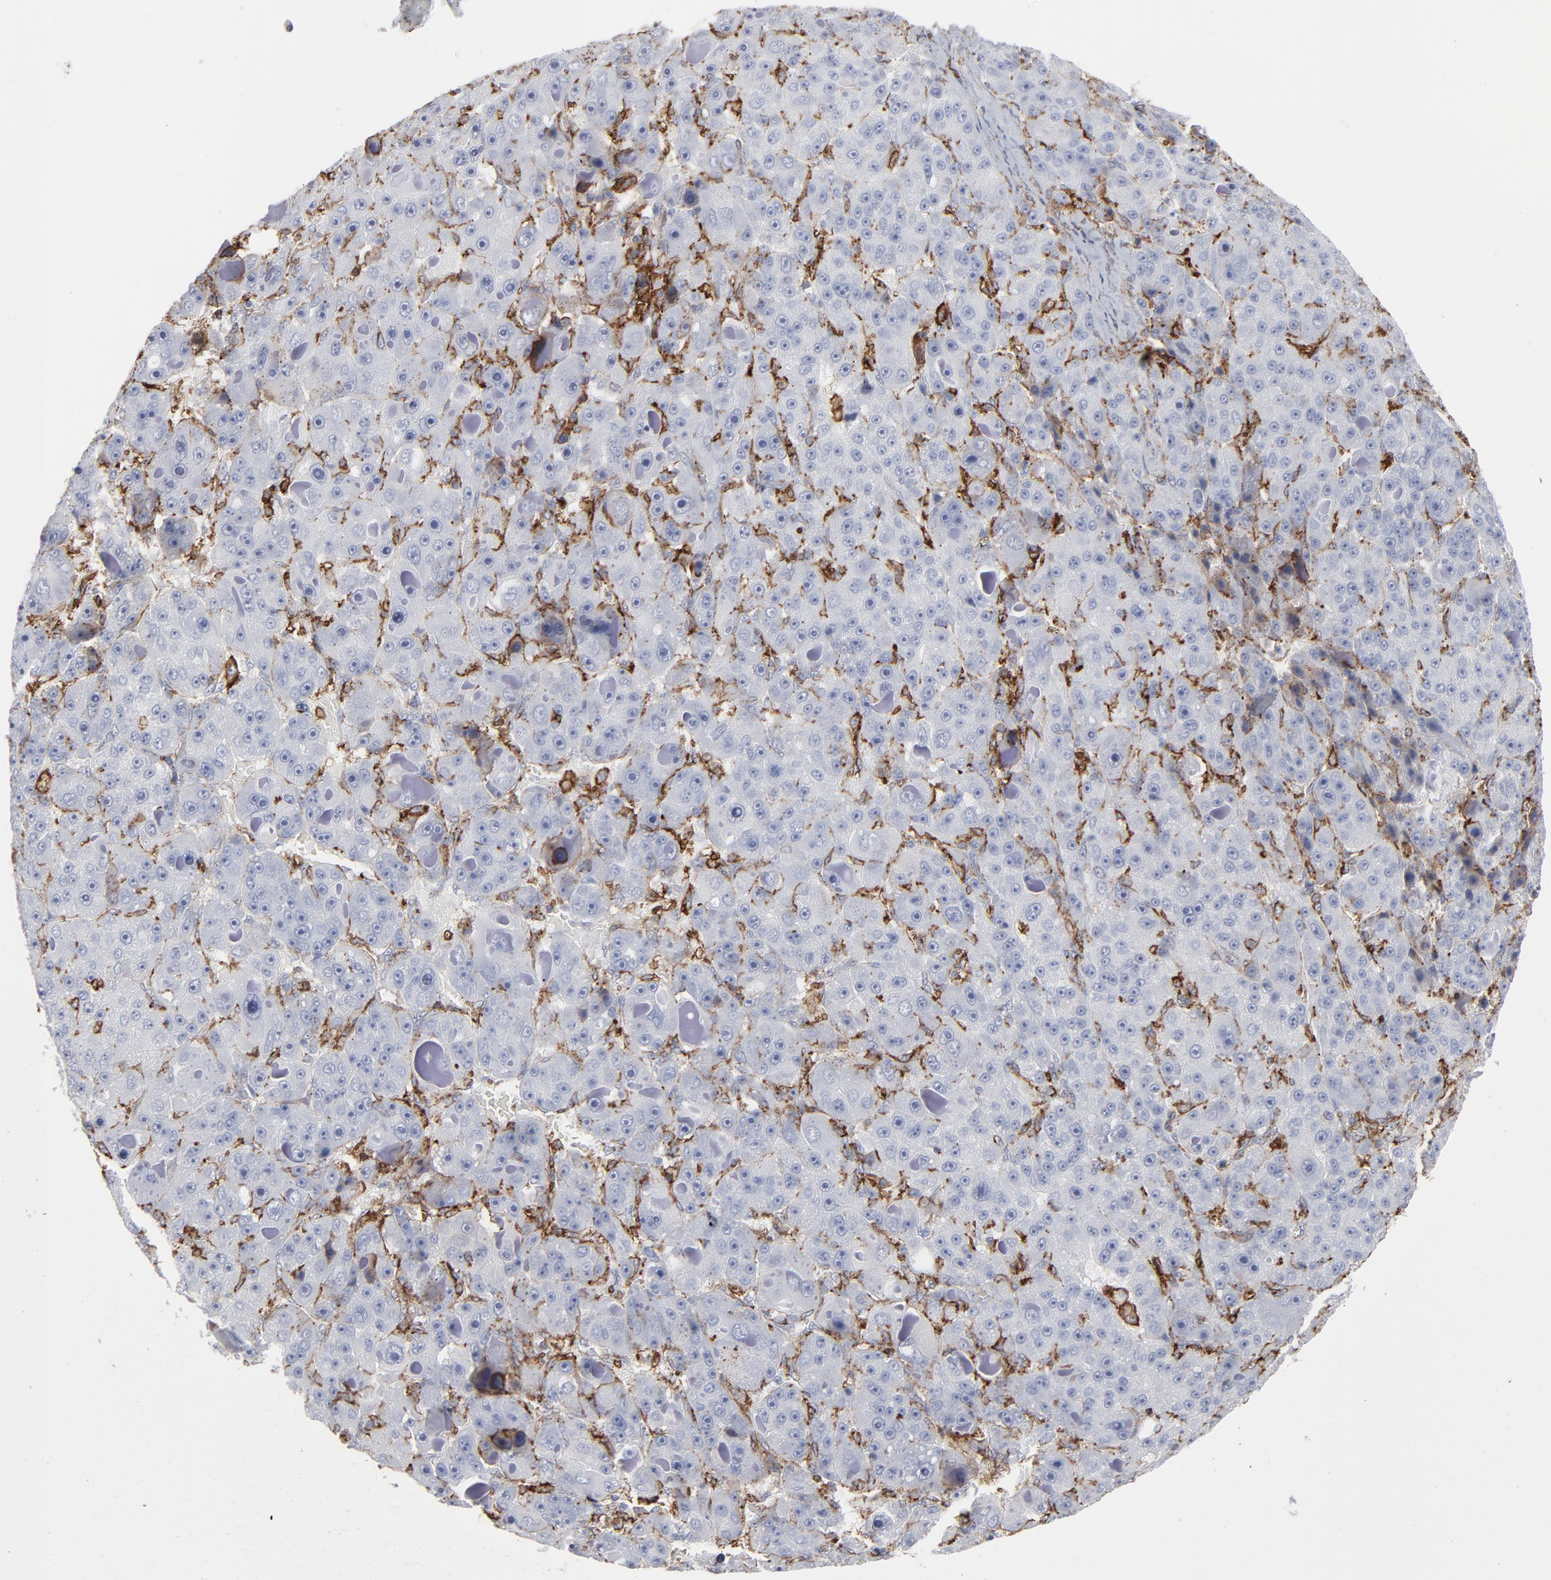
{"staining": {"intensity": "moderate", "quantity": "<25%", "location": "cytoplasmic/membranous"}, "tissue": "liver cancer", "cell_type": "Tumor cells", "image_type": "cancer", "snomed": [{"axis": "morphology", "description": "Carcinoma, Hepatocellular, NOS"}, {"axis": "topography", "description": "Liver"}], "caption": "Immunohistochemical staining of human hepatocellular carcinoma (liver) shows moderate cytoplasmic/membranous protein expression in approximately <25% of tumor cells. The protein of interest is stained brown, and the nuclei are stained in blue (DAB (3,3'-diaminobenzidine) IHC with brightfield microscopy, high magnification).", "gene": "ANXA5", "patient": {"sex": "male", "age": 76}}